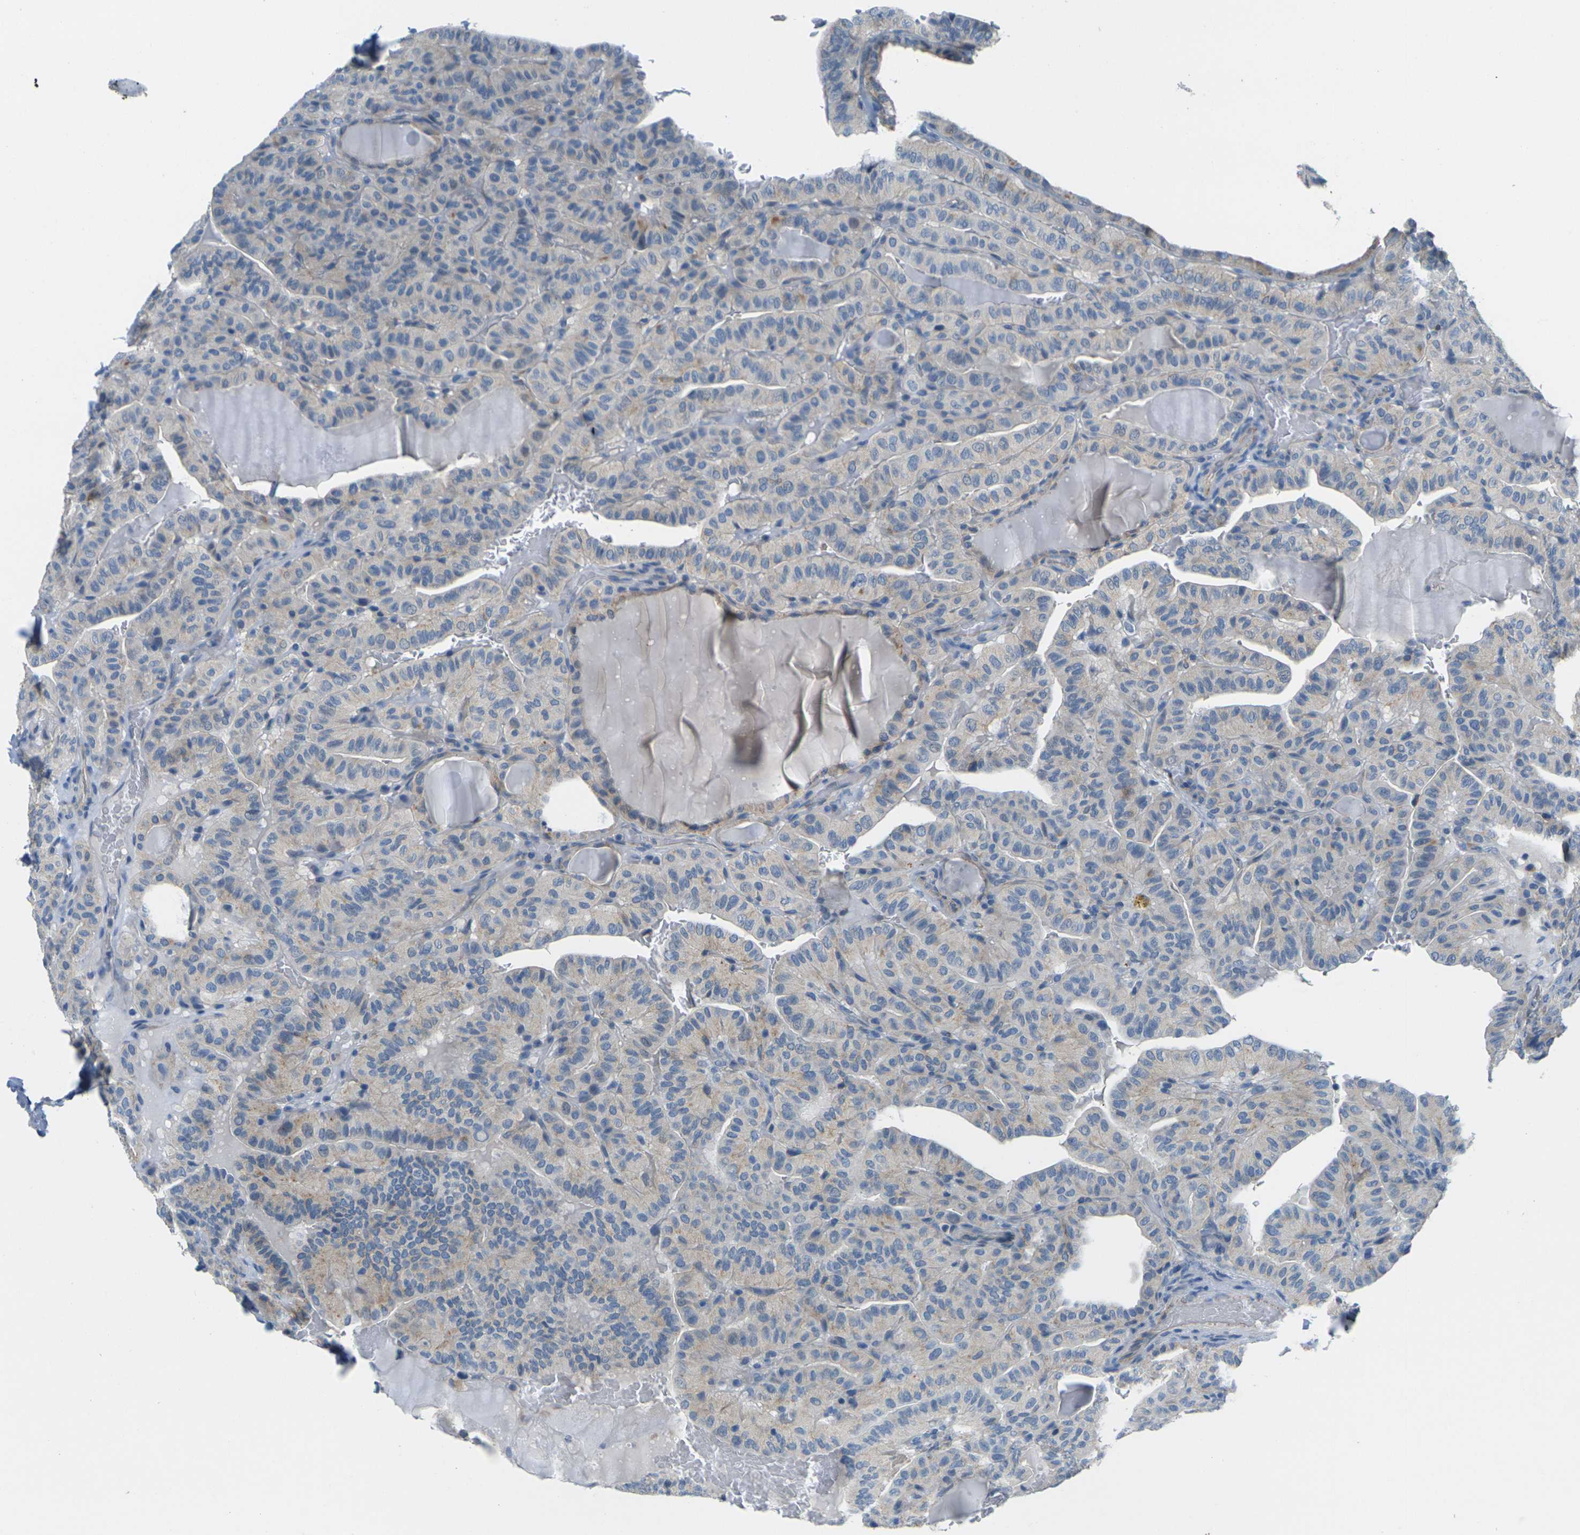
{"staining": {"intensity": "weak", "quantity": "<25%", "location": "cytoplasmic/membranous"}, "tissue": "thyroid cancer", "cell_type": "Tumor cells", "image_type": "cancer", "snomed": [{"axis": "morphology", "description": "Papillary adenocarcinoma, NOS"}, {"axis": "topography", "description": "Thyroid gland"}], "caption": "A micrograph of thyroid cancer stained for a protein displays no brown staining in tumor cells.", "gene": "CYP2C8", "patient": {"sex": "male", "age": 77}}